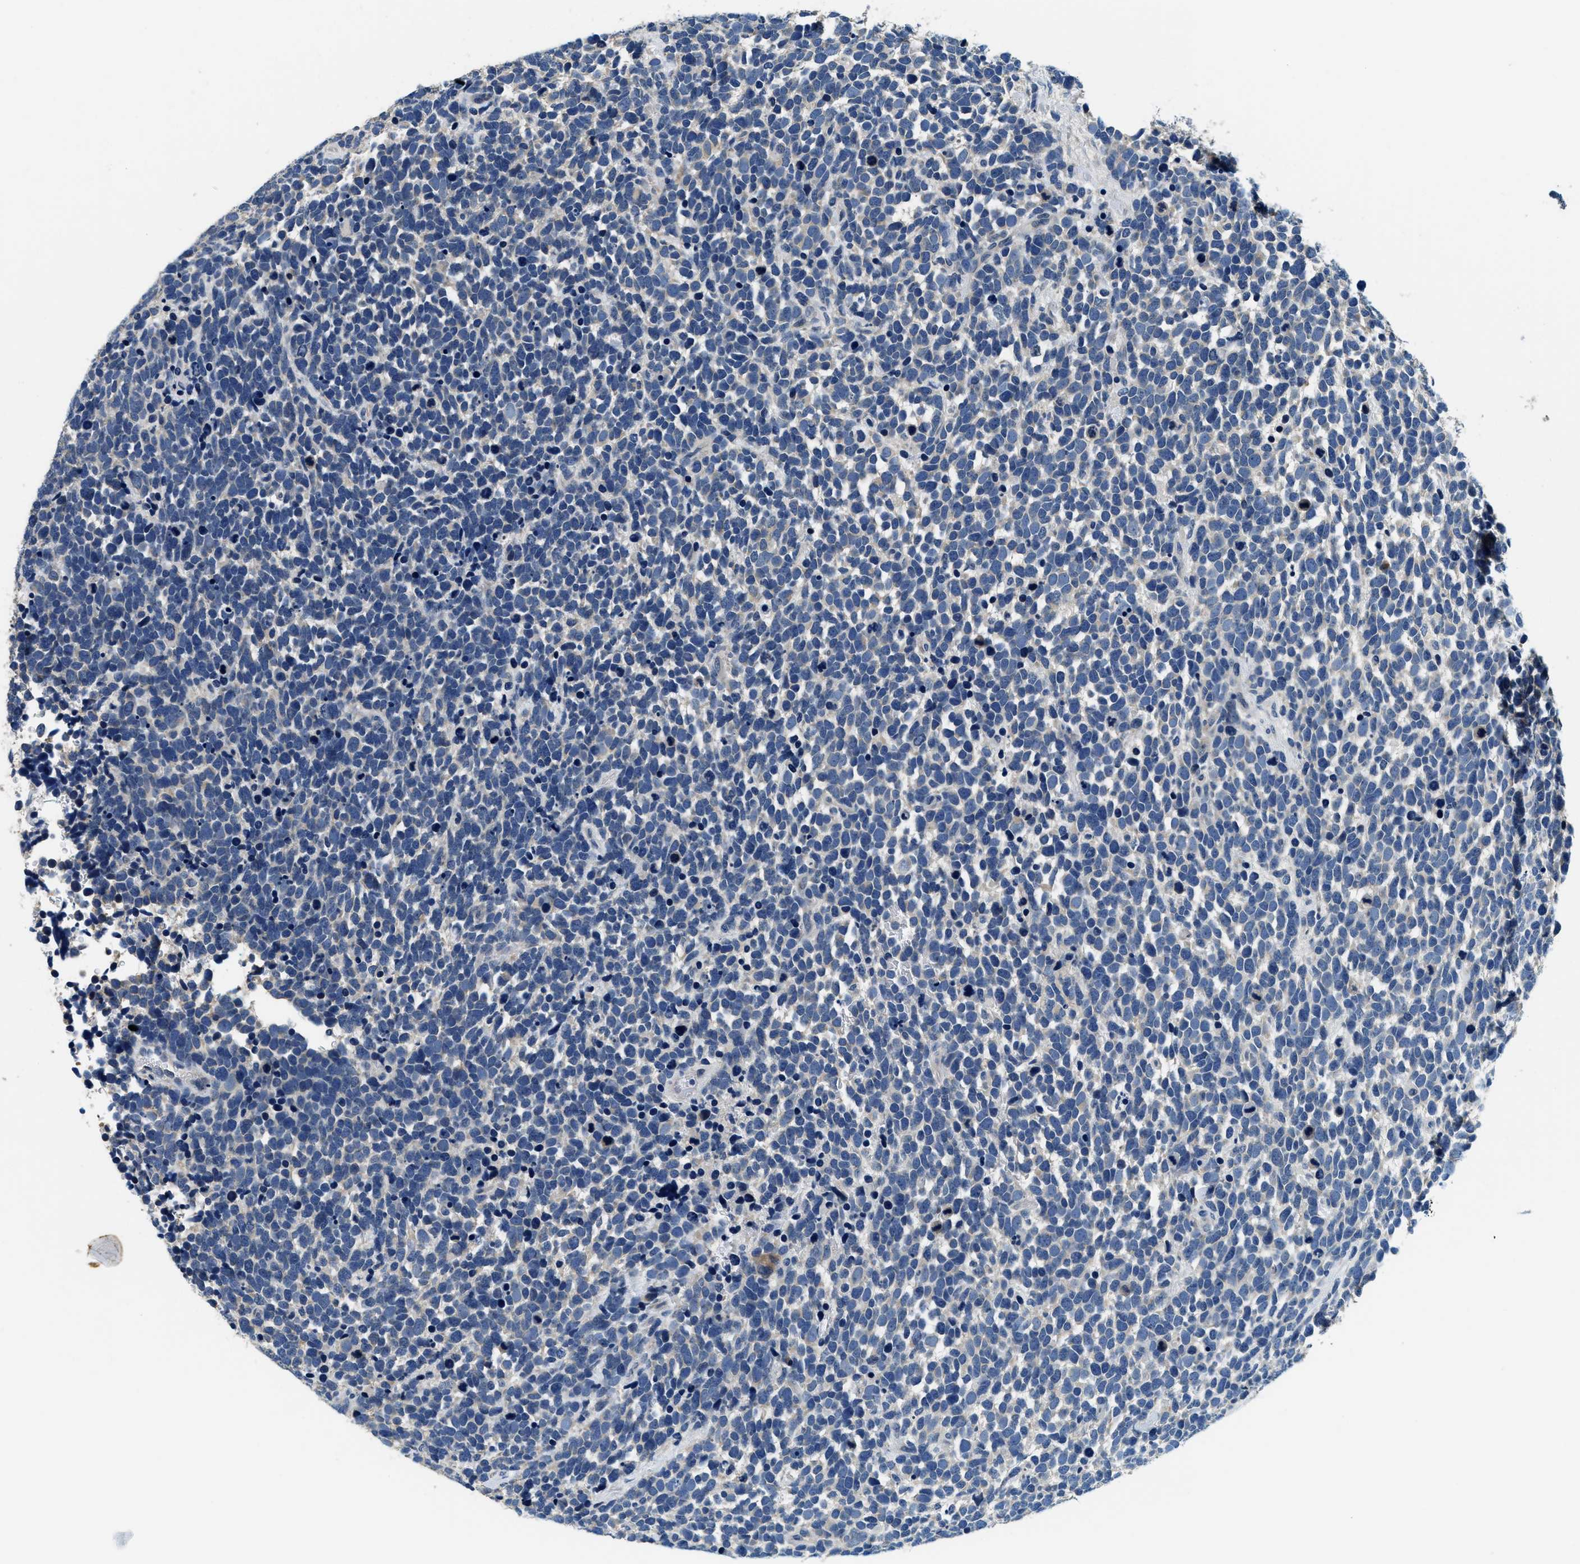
{"staining": {"intensity": "negative", "quantity": "none", "location": "none"}, "tissue": "urothelial cancer", "cell_type": "Tumor cells", "image_type": "cancer", "snomed": [{"axis": "morphology", "description": "Urothelial carcinoma, High grade"}, {"axis": "topography", "description": "Urinary bladder"}], "caption": "This is an immunohistochemistry micrograph of high-grade urothelial carcinoma. There is no staining in tumor cells.", "gene": "ALDH3A2", "patient": {"sex": "female", "age": 82}}